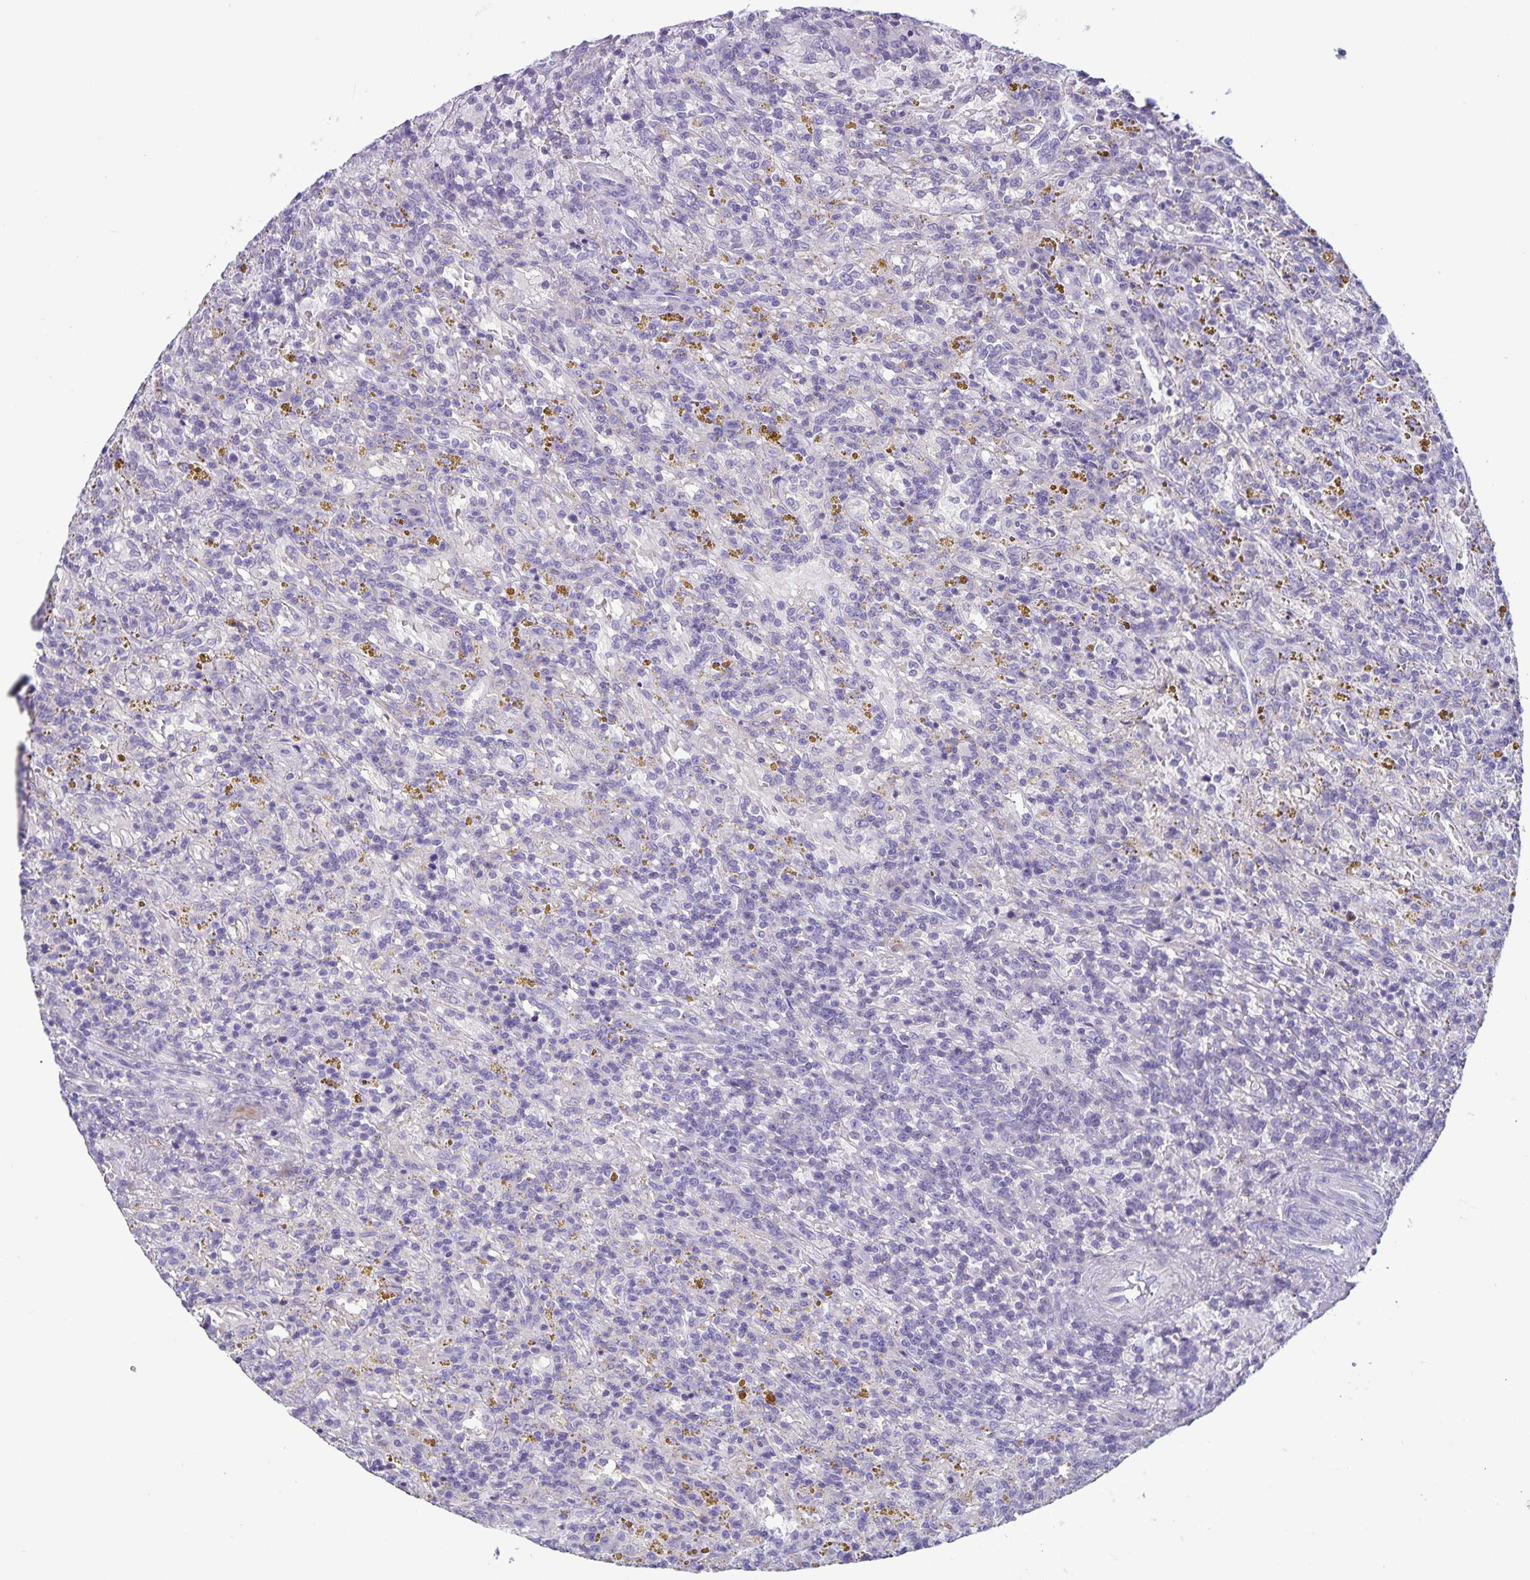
{"staining": {"intensity": "negative", "quantity": "none", "location": "none"}, "tissue": "lymphoma", "cell_type": "Tumor cells", "image_type": "cancer", "snomed": [{"axis": "morphology", "description": "Malignant lymphoma, non-Hodgkin's type, Low grade"}, {"axis": "topography", "description": "Spleen"}], "caption": "Malignant lymphoma, non-Hodgkin's type (low-grade) was stained to show a protein in brown. There is no significant positivity in tumor cells.", "gene": "IBTK", "patient": {"sex": "female", "age": 65}}